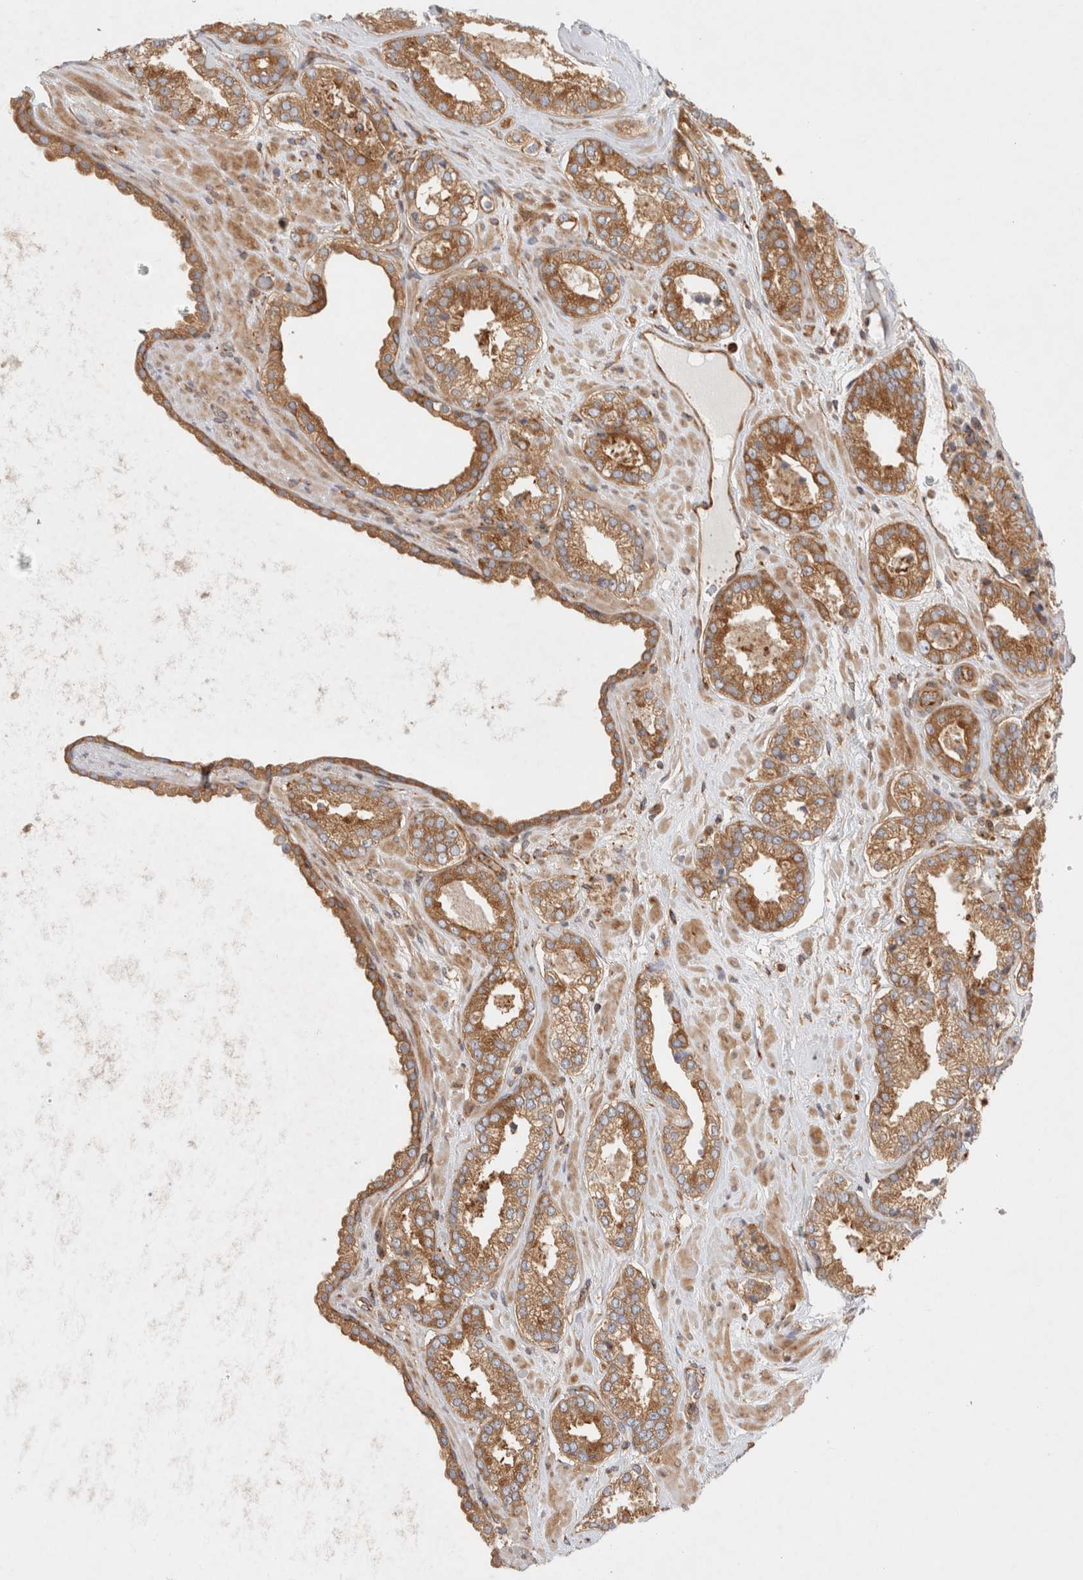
{"staining": {"intensity": "moderate", "quantity": ">75%", "location": "cytoplasmic/membranous"}, "tissue": "prostate cancer", "cell_type": "Tumor cells", "image_type": "cancer", "snomed": [{"axis": "morphology", "description": "Adenocarcinoma, Low grade"}, {"axis": "topography", "description": "Prostate"}], "caption": "This histopathology image reveals IHC staining of adenocarcinoma (low-grade) (prostate), with medium moderate cytoplasmic/membranous expression in approximately >75% of tumor cells.", "gene": "GPR150", "patient": {"sex": "male", "age": 62}}